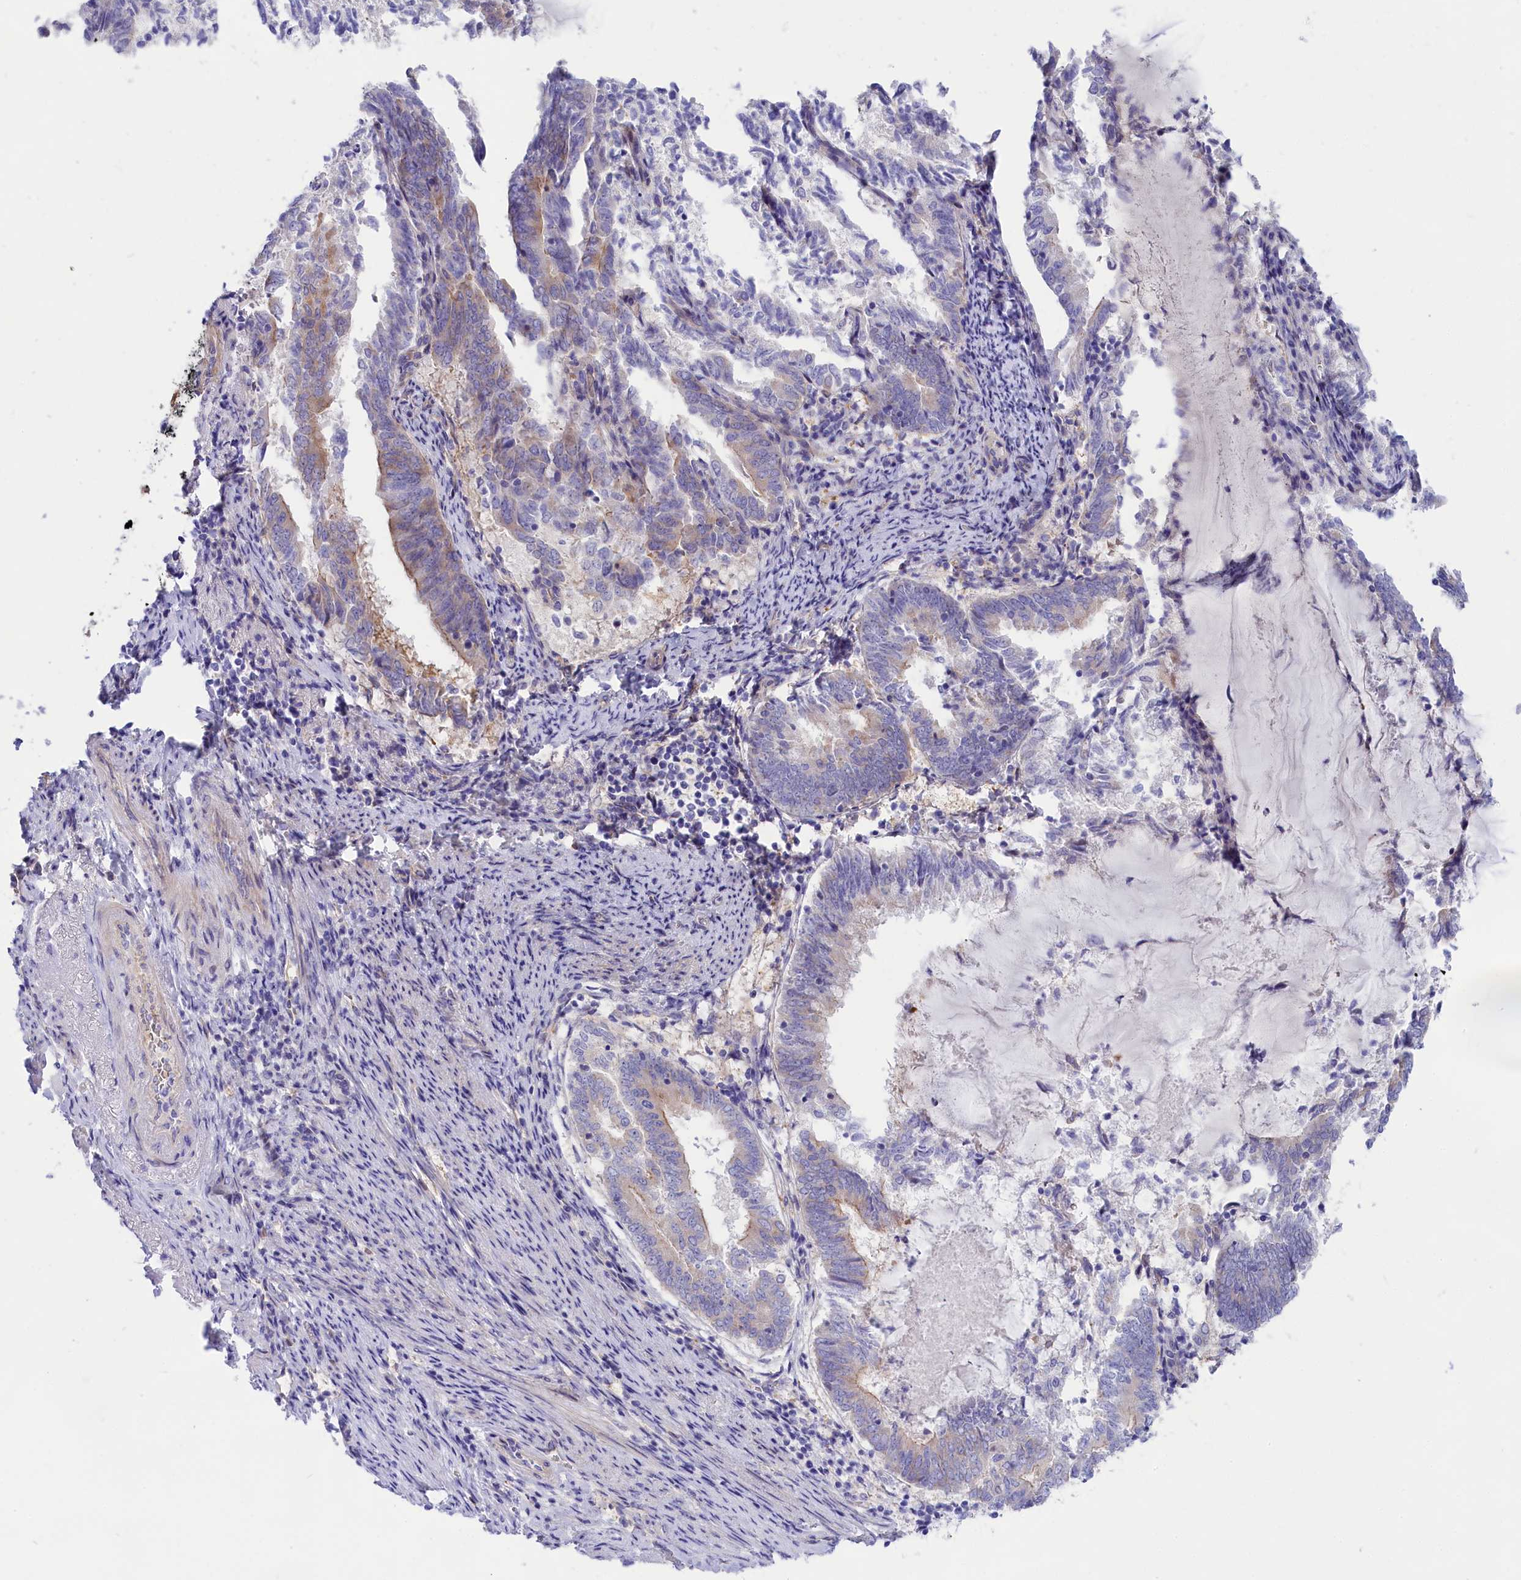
{"staining": {"intensity": "weak", "quantity": "<25%", "location": "cytoplasmic/membranous"}, "tissue": "endometrial cancer", "cell_type": "Tumor cells", "image_type": "cancer", "snomed": [{"axis": "morphology", "description": "Adenocarcinoma, NOS"}, {"axis": "topography", "description": "Endometrium"}], "caption": "There is no significant positivity in tumor cells of endometrial cancer.", "gene": "PPP1R13L", "patient": {"sex": "female", "age": 80}}